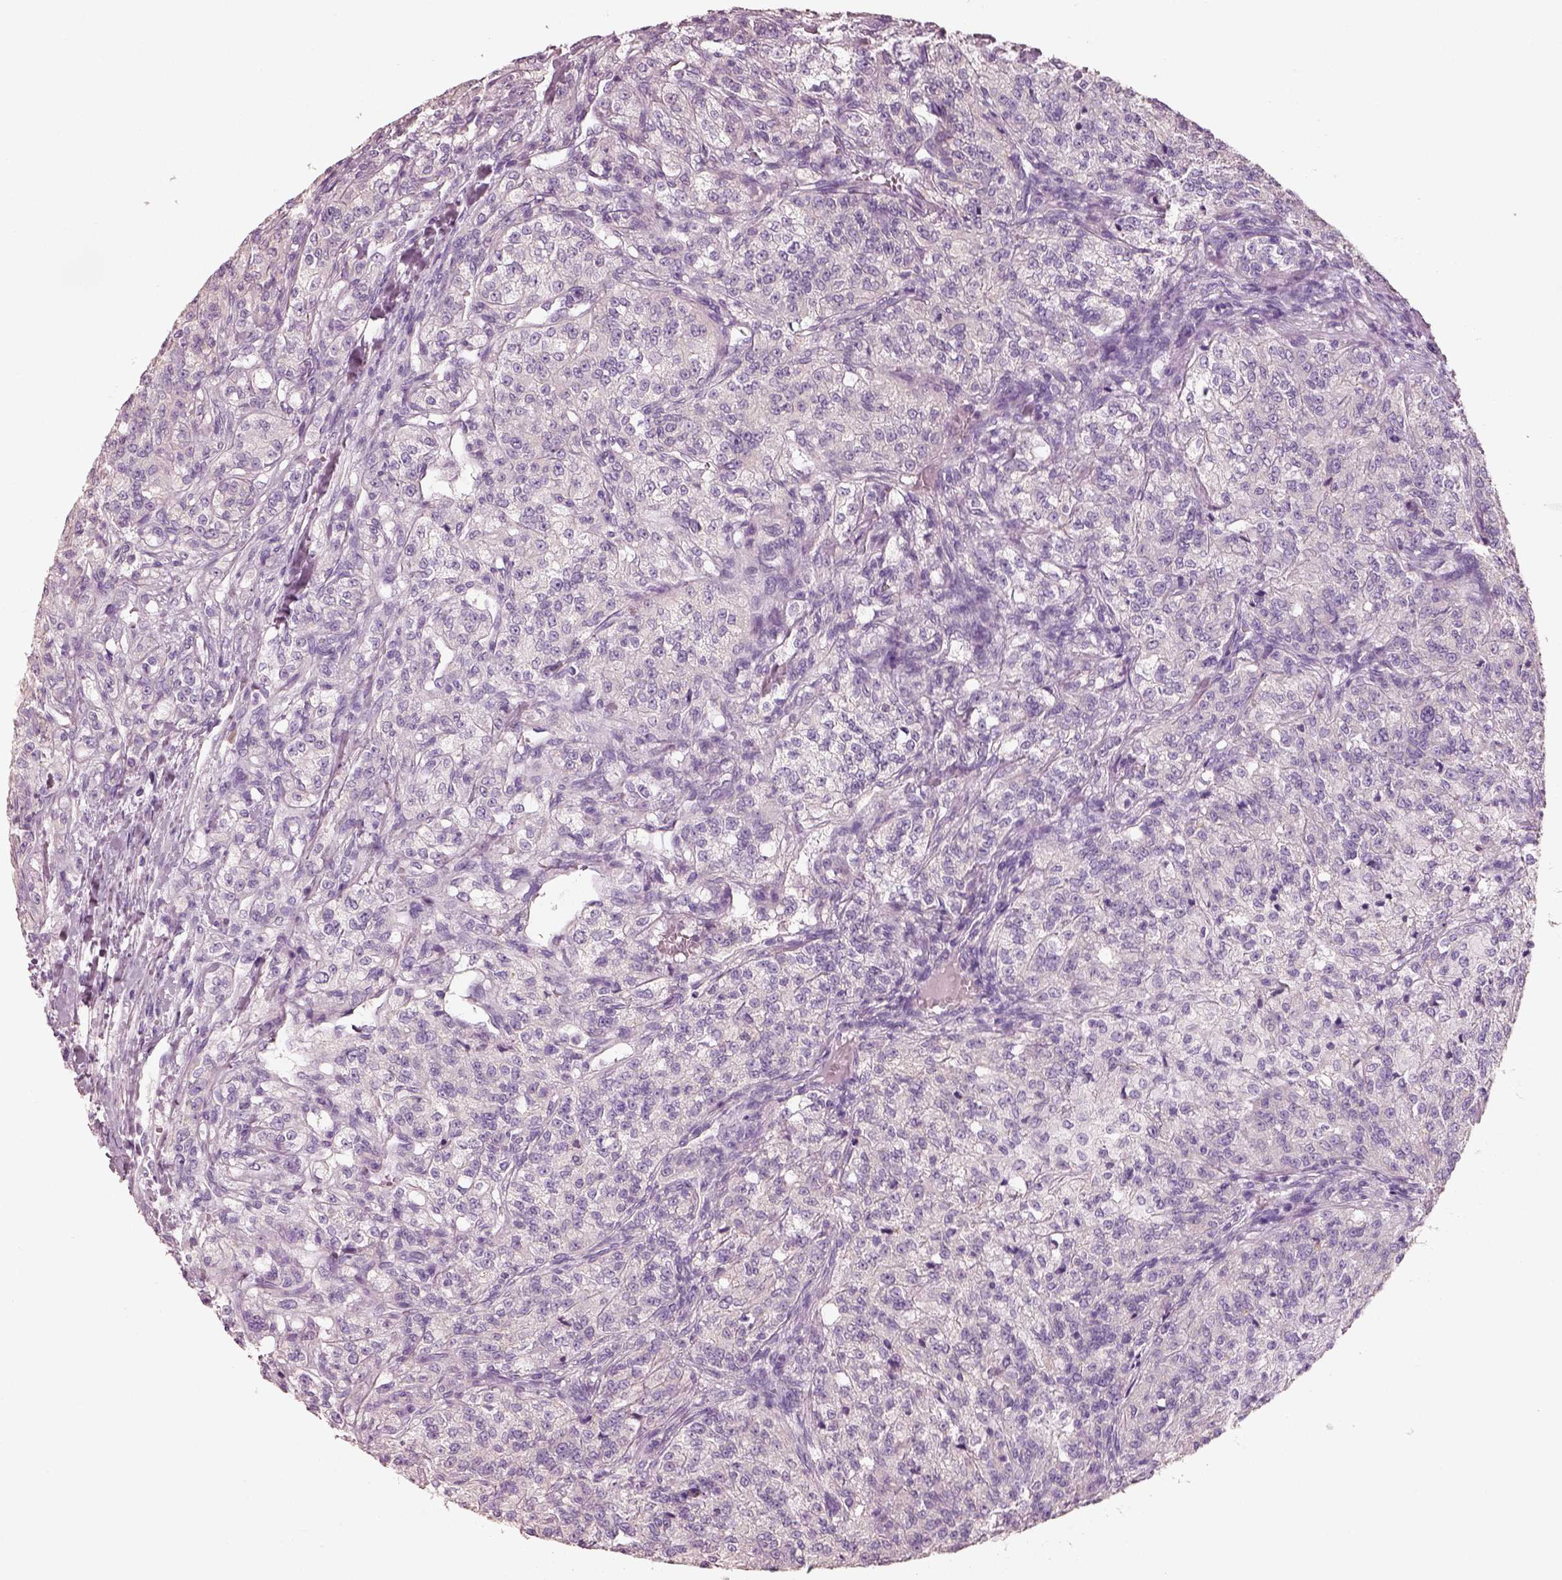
{"staining": {"intensity": "negative", "quantity": "none", "location": "none"}, "tissue": "renal cancer", "cell_type": "Tumor cells", "image_type": "cancer", "snomed": [{"axis": "morphology", "description": "Adenocarcinoma, NOS"}, {"axis": "topography", "description": "Kidney"}], "caption": "Immunohistochemistry image of neoplastic tissue: human adenocarcinoma (renal) stained with DAB demonstrates no significant protein staining in tumor cells.", "gene": "PNOC", "patient": {"sex": "female", "age": 63}}